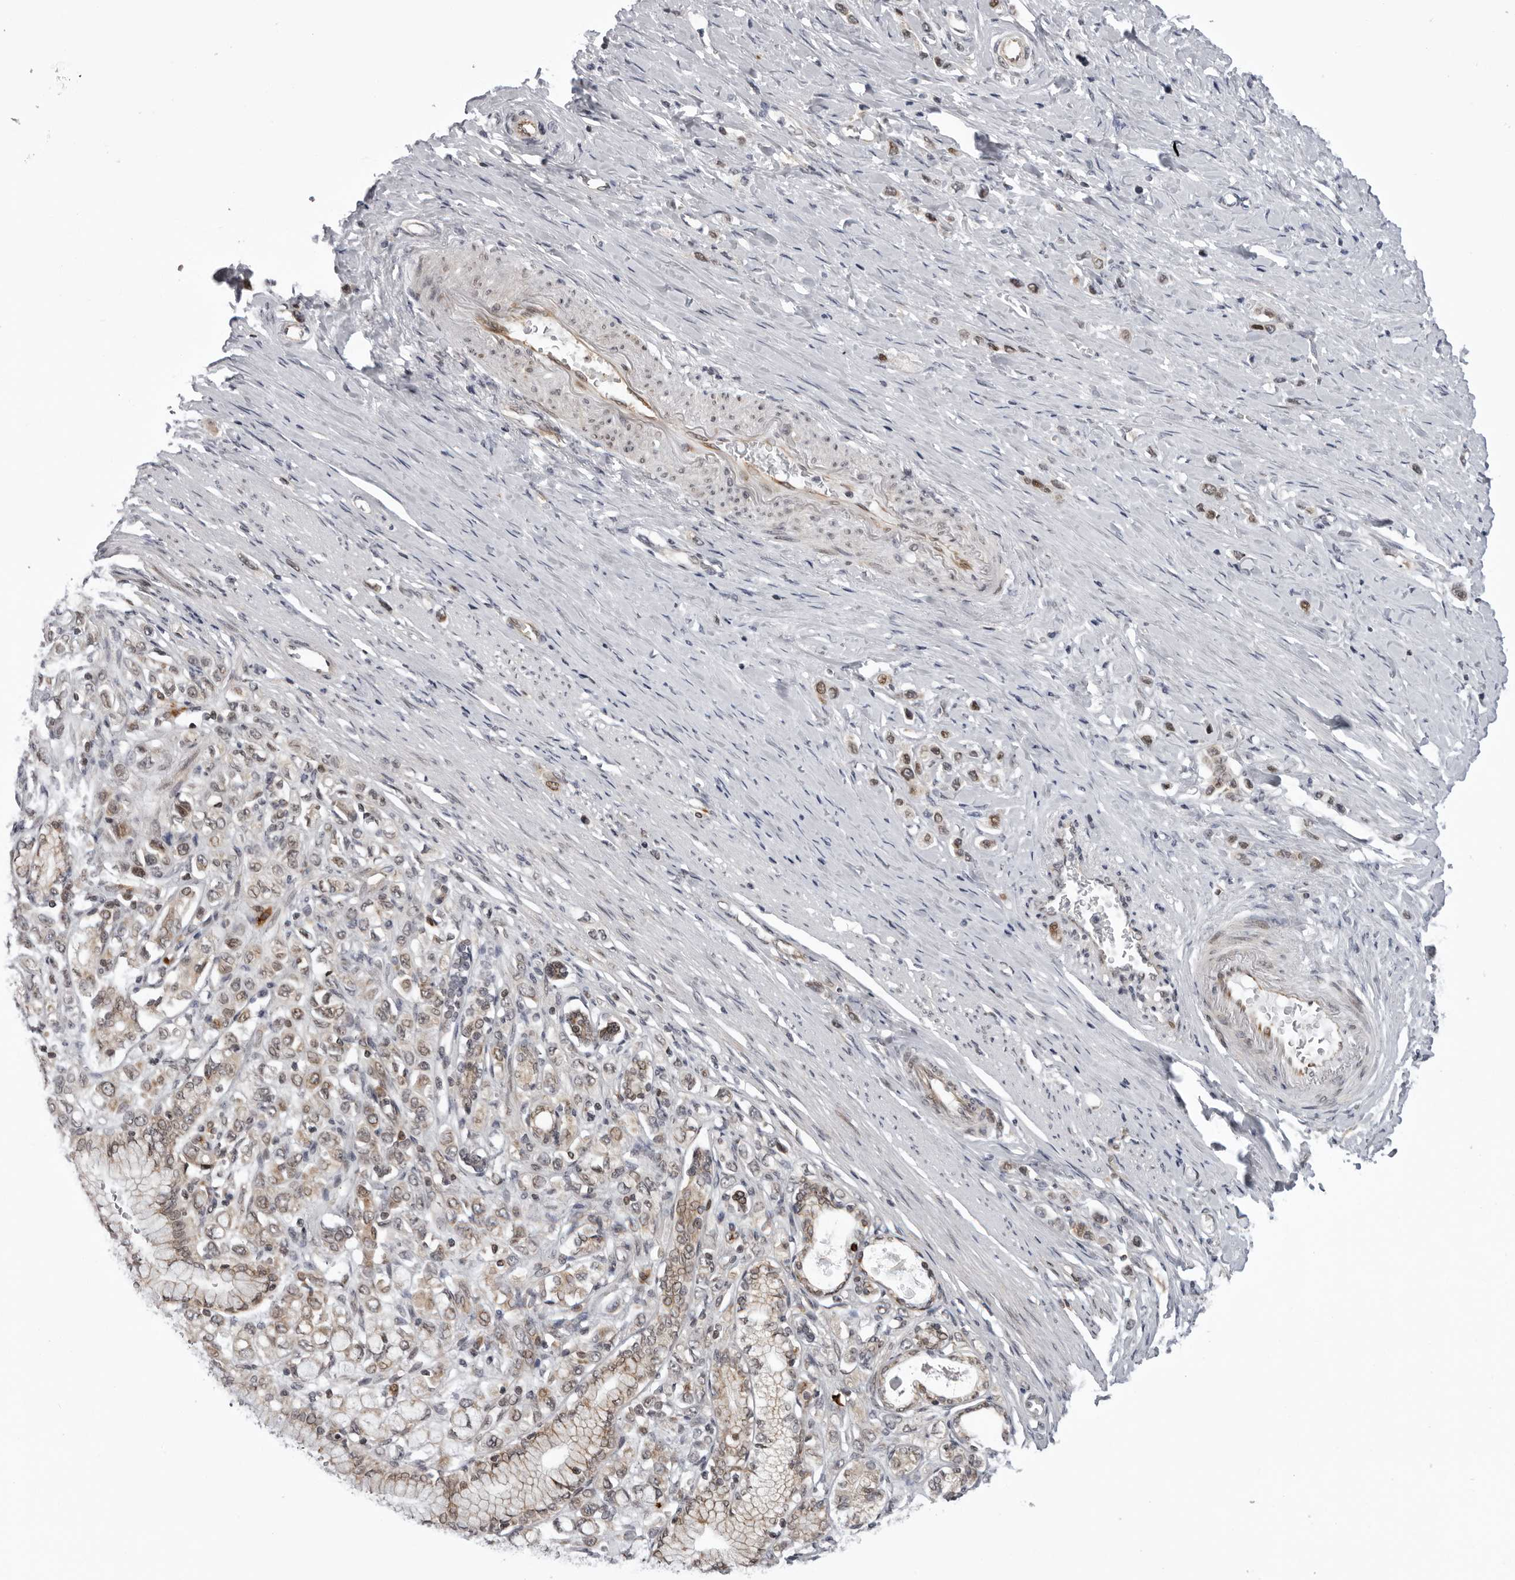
{"staining": {"intensity": "weak", "quantity": "25%-75%", "location": "cytoplasmic/membranous"}, "tissue": "stomach cancer", "cell_type": "Tumor cells", "image_type": "cancer", "snomed": [{"axis": "morphology", "description": "Adenocarcinoma, NOS"}, {"axis": "topography", "description": "Stomach"}], "caption": "A brown stain highlights weak cytoplasmic/membranous positivity of a protein in stomach cancer (adenocarcinoma) tumor cells.", "gene": "GCSAML", "patient": {"sex": "female", "age": 65}}